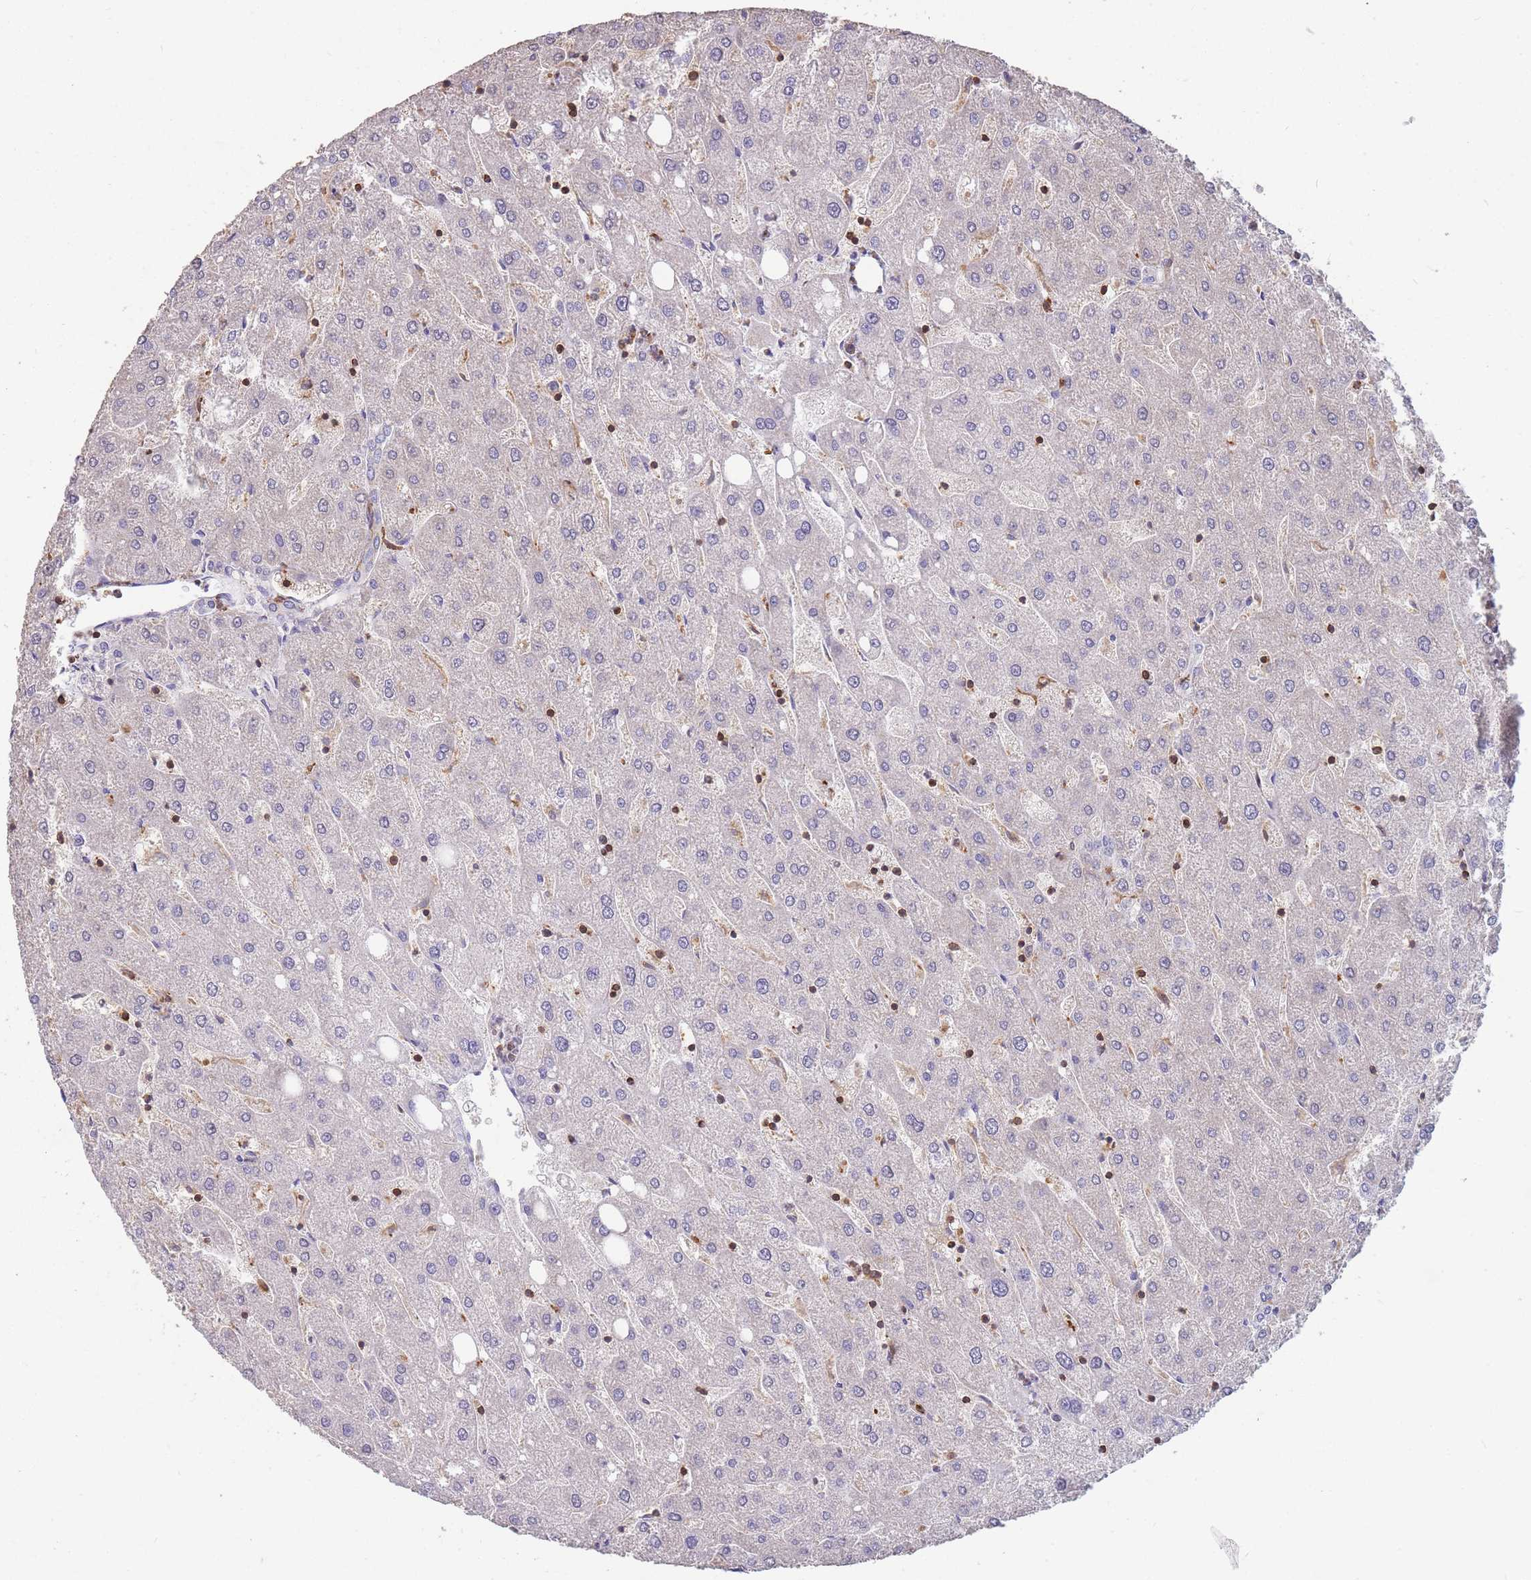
{"staining": {"intensity": "negative", "quantity": "none", "location": "none"}, "tissue": "liver", "cell_type": "Cholangiocytes", "image_type": "normal", "snomed": [{"axis": "morphology", "description": "Normal tissue, NOS"}, {"axis": "topography", "description": "Liver"}], "caption": "This is an immunohistochemistry micrograph of normal liver. There is no expression in cholangiocytes.", "gene": "MRPL54", "patient": {"sex": "male", "age": 67}}